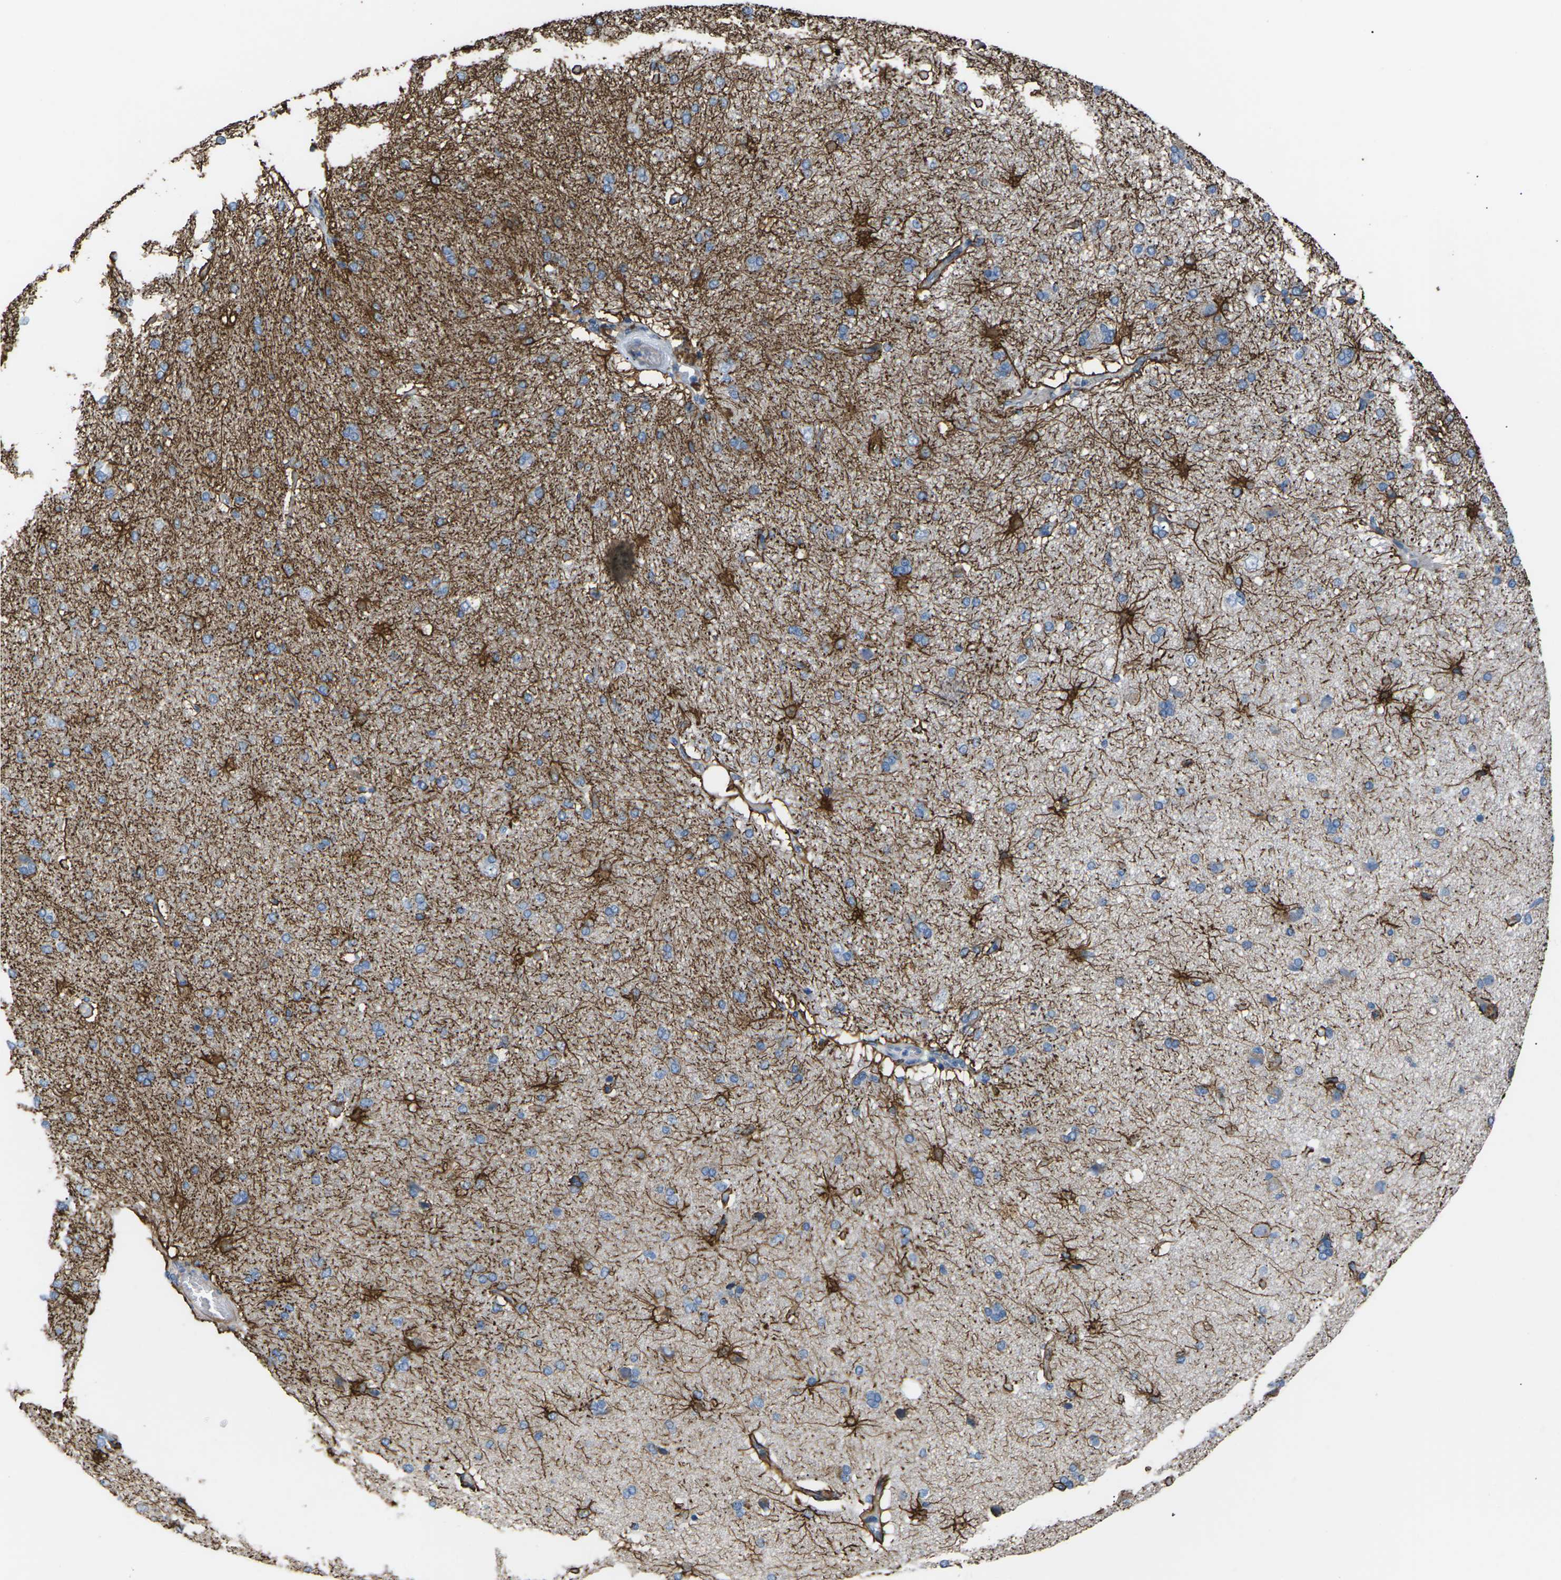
{"staining": {"intensity": "negative", "quantity": "none", "location": "none"}, "tissue": "cerebral cortex", "cell_type": "Endothelial cells", "image_type": "normal", "snomed": [{"axis": "morphology", "description": "Normal tissue, NOS"}, {"axis": "topography", "description": "Cerebral cortex"}], "caption": "High power microscopy histopathology image of an immunohistochemistry image of unremarkable cerebral cortex, revealing no significant staining in endothelial cells.", "gene": "KLHDC8B", "patient": {"sex": "male", "age": 62}}